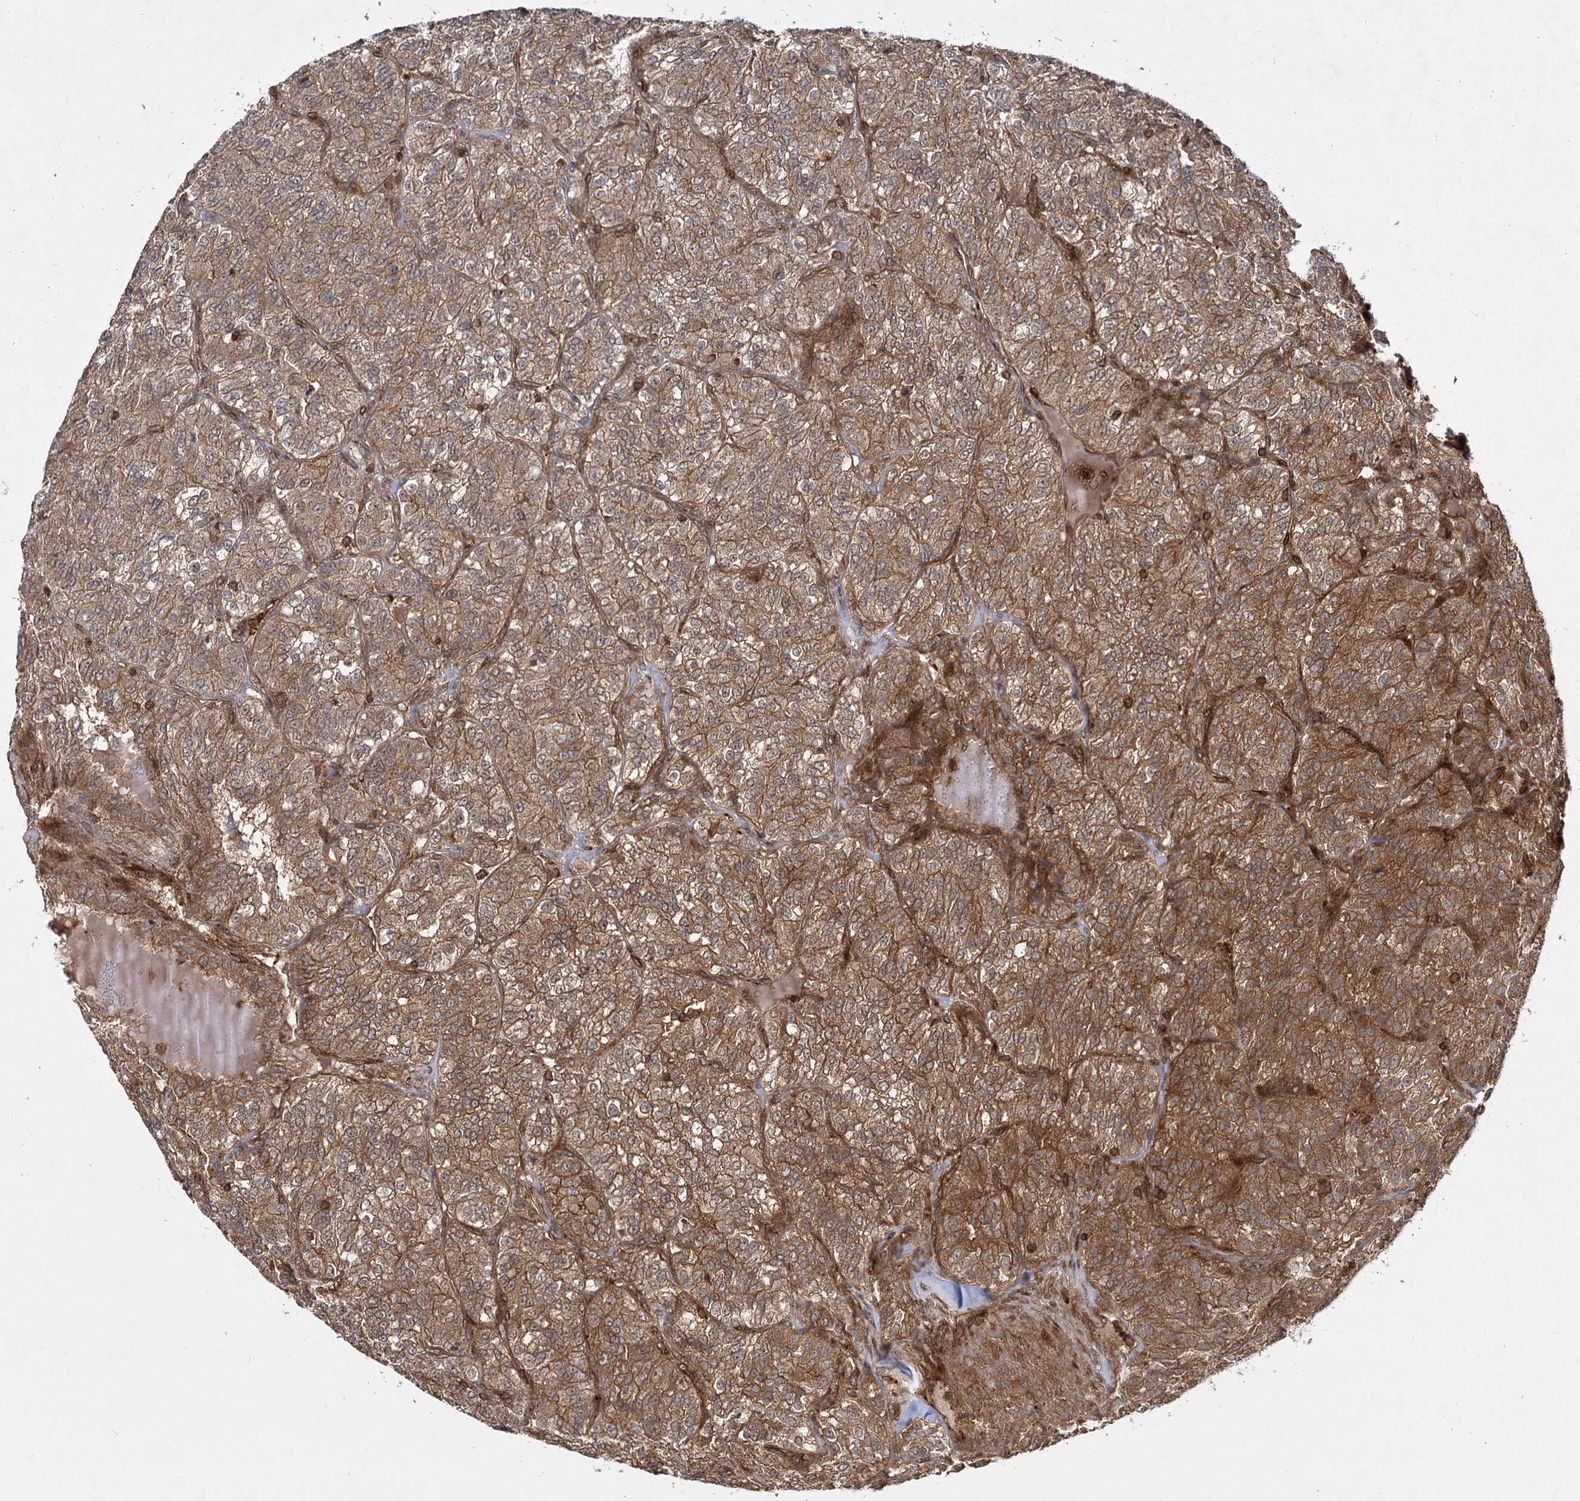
{"staining": {"intensity": "moderate", "quantity": ">75%", "location": "cytoplasmic/membranous"}, "tissue": "renal cancer", "cell_type": "Tumor cells", "image_type": "cancer", "snomed": [{"axis": "morphology", "description": "Adenocarcinoma, NOS"}, {"axis": "topography", "description": "Kidney"}], "caption": "This is a histology image of immunohistochemistry staining of renal cancer (adenocarcinoma), which shows moderate expression in the cytoplasmic/membranous of tumor cells.", "gene": "MDFIC", "patient": {"sex": "female", "age": 63}}